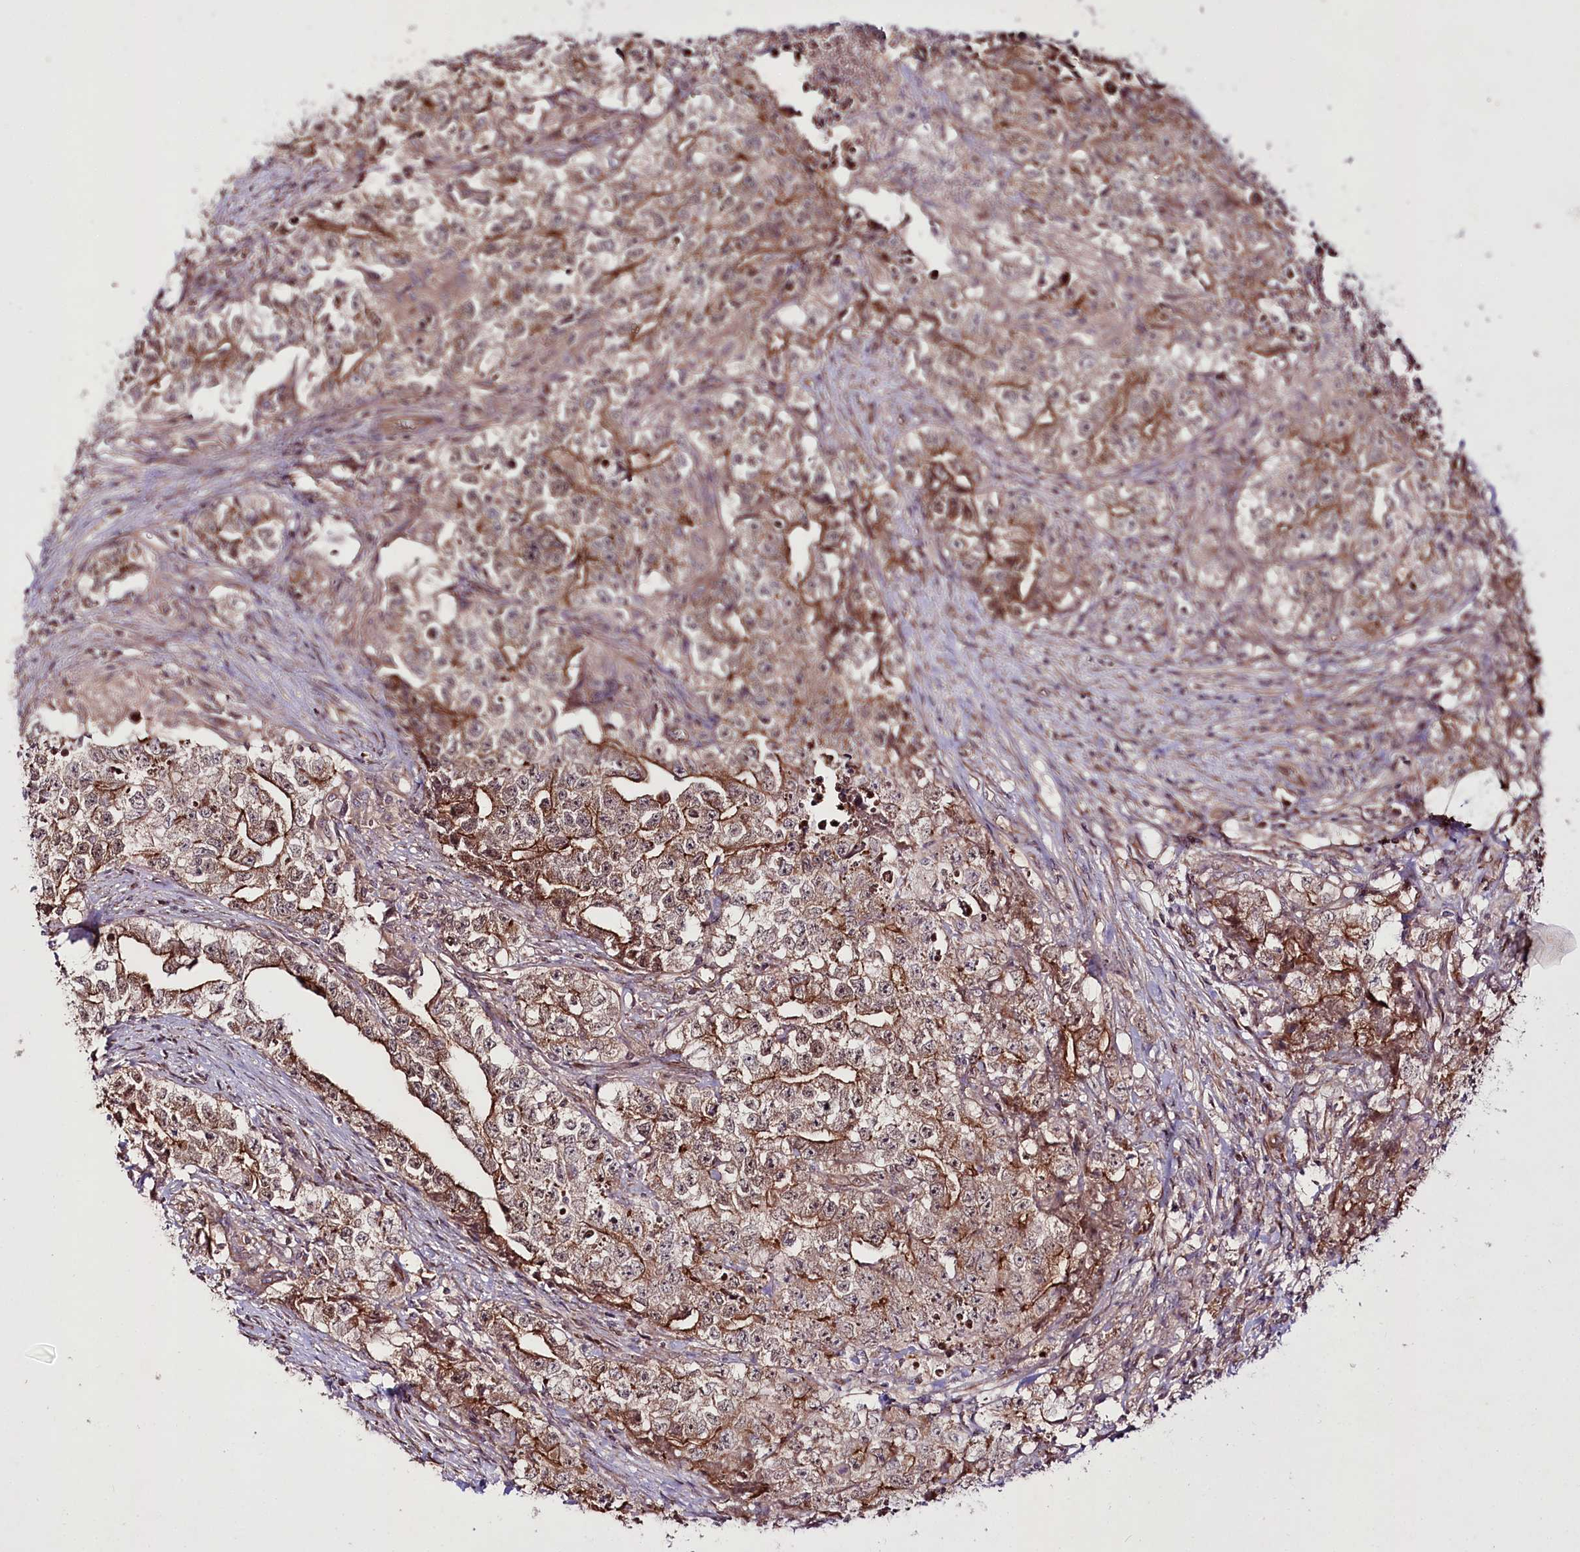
{"staining": {"intensity": "moderate", "quantity": ">75%", "location": "cytoplasmic/membranous"}, "tissue": "testis cancer", "cell_type": "Tumor cells", "image_type": "cancer", "snomed": [{"axis": "morphology", "description": "Seminoma, NOS"}, {"axis": "morphology", "description": "Carcinoma, Embryonal, NOS"}, {"axis": "topography", "description": "Testis"}], "caption": "This image displays immunohistochemistry staining of human embryonal carcinoma (testis), with medium moderate cytoplasmic/membranous positivity in approximately >75% of tumor cells.", "gene": "REXO2", "patient": {"sex": "male", "age": 43}}